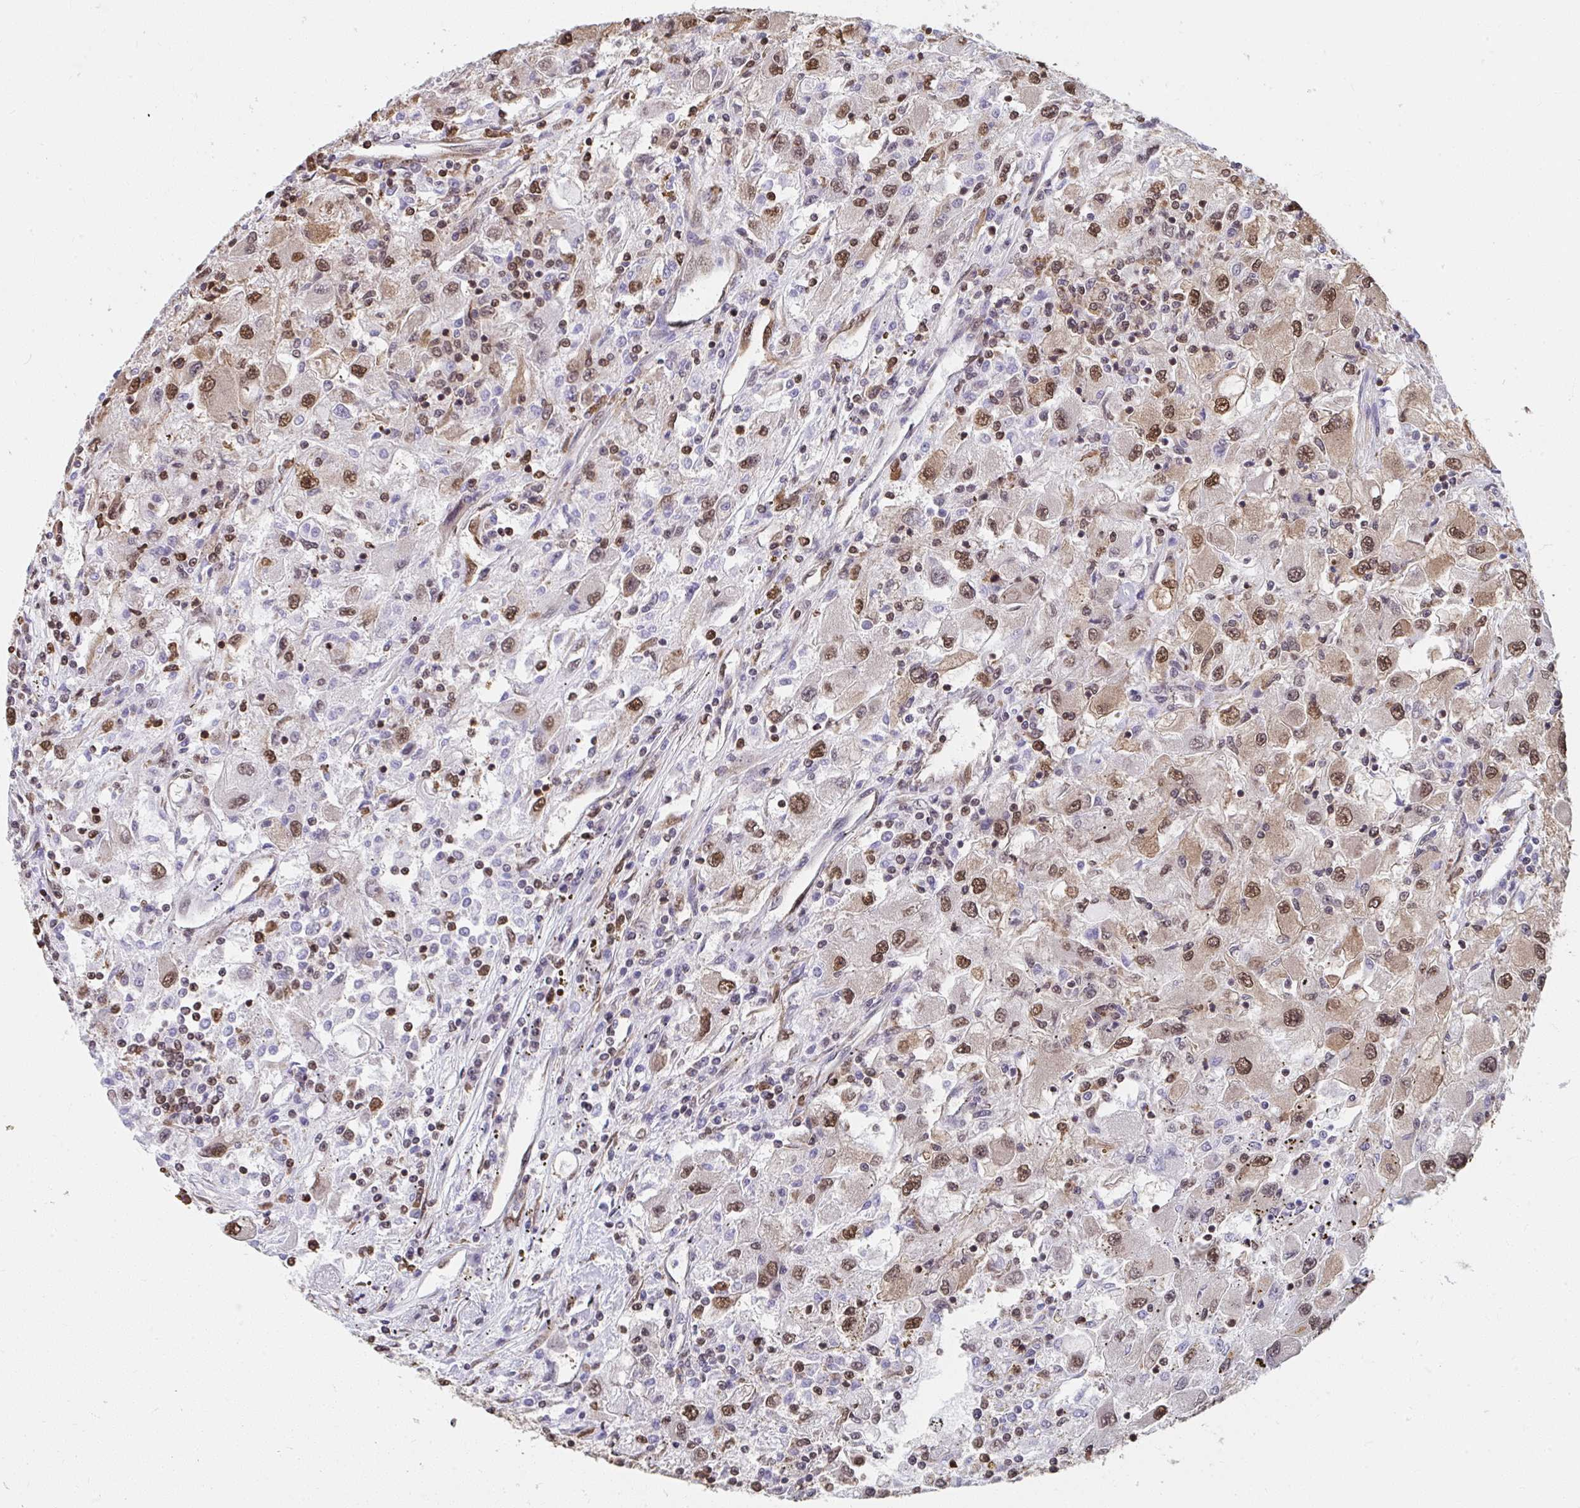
{"staining": {"intensity": "moderate", "quantity": ">75%", "location": "cytoplasmic/membranous,nuclear"}, "tissue": "renal cancer", "cell_type": "Tumor cells", "image_type": "cancer", "snomed": [{"axis": "morphology", "description": "Adenocarcinoma, NOS"}, {"axis": "topography", "description": "Kidney"}], "caption": "Immunohistochemical staining of human adenocarcinoma (renal) displays medium levels of moderate cytoplasmic/membranous and nuclear protein staining in approximately >75% of tumor cells.", "gene": "SYNCRIP", "patient": {"sex": "female", "age": 67}}